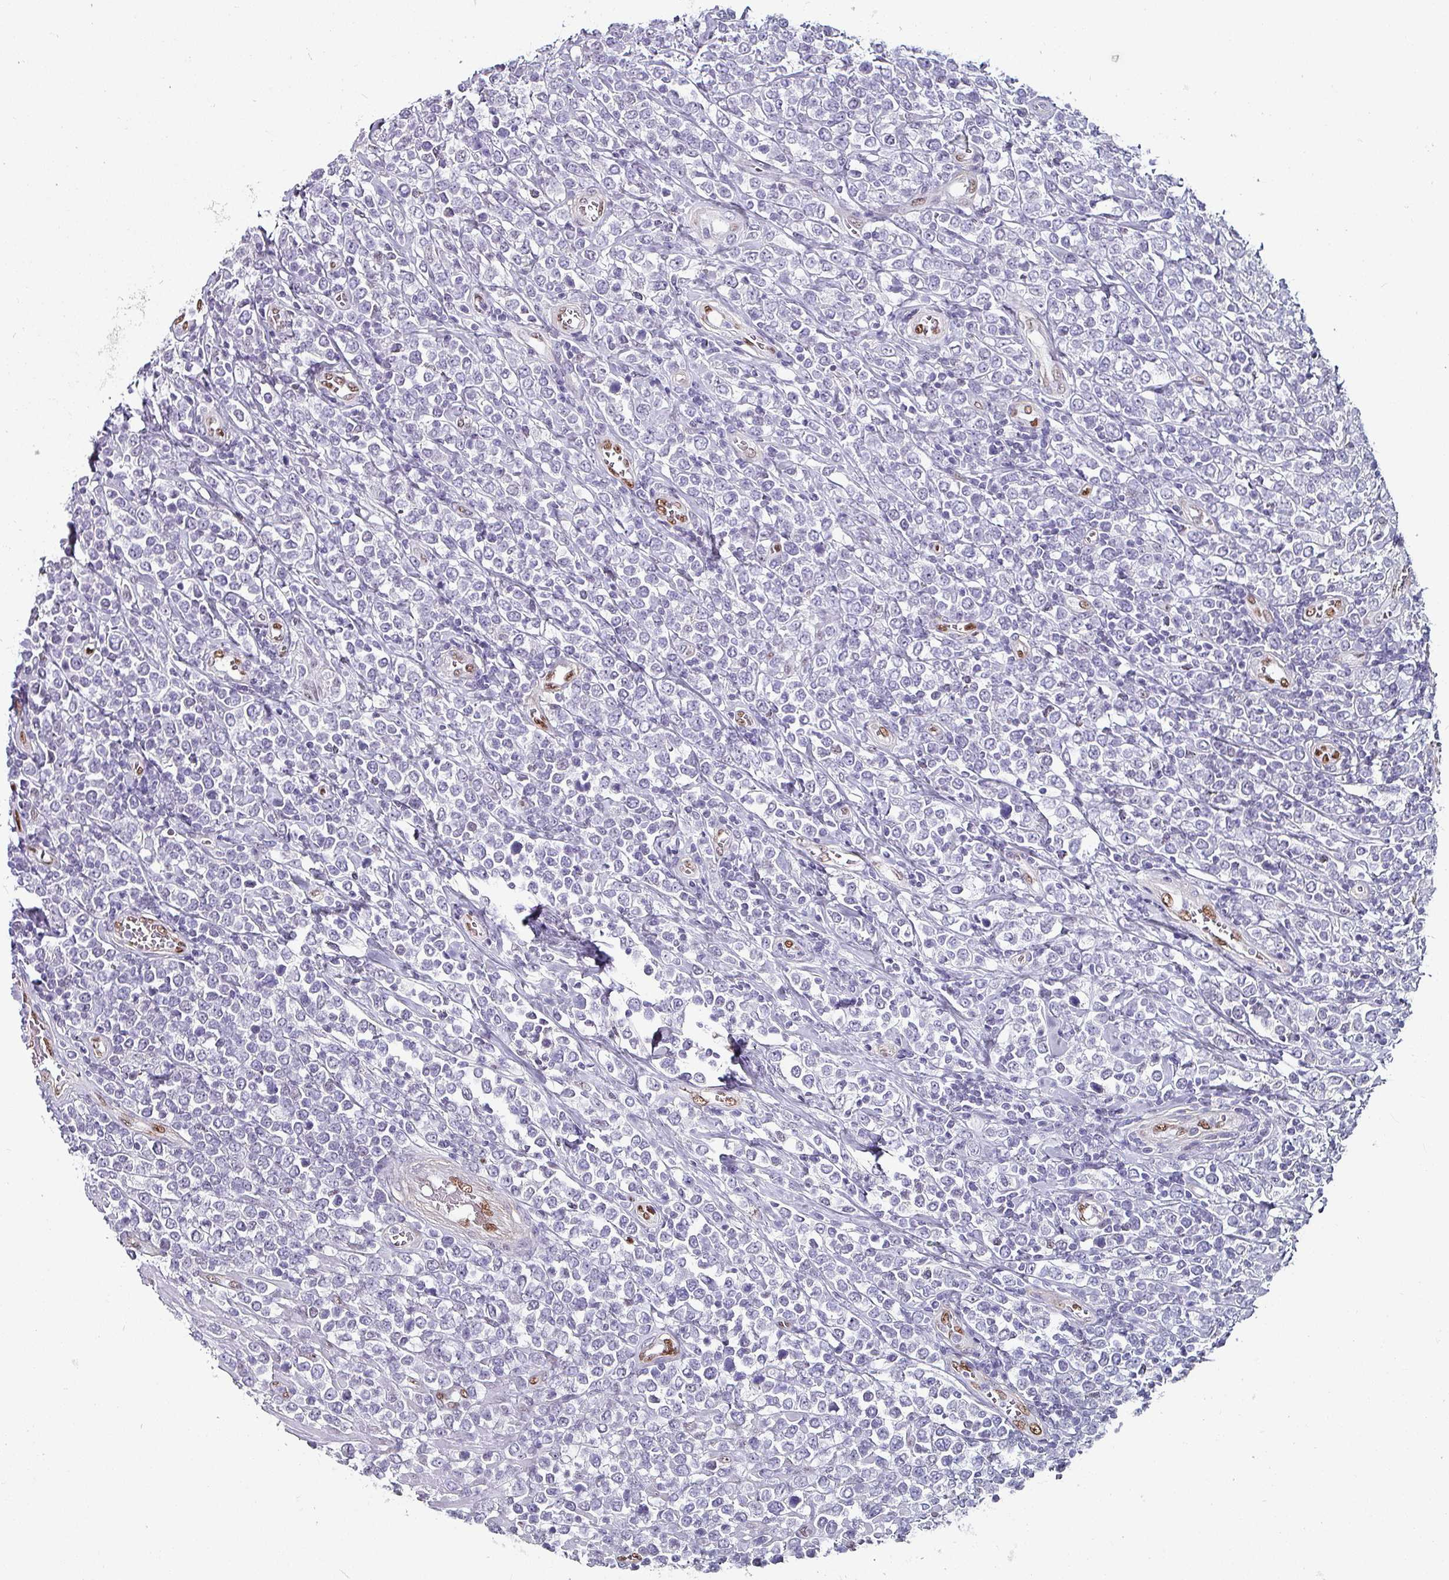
{"staining": {"intensity": "negative", "quantity": "none", "location": "none"}, "tissue": "lymphoma", "cell_type": "Tumor cells", "image_type": "cancer", "snomed": [{"axis": "morphology", "description": "Malignant lymphoma, non-Hodgkin's type, High grade"}, {"axis": "topography", "description": "Soft tissue"}], "caption": "Tumor cells show no significant positivity in malignant lymphoma, non-Hodgkin's type (high-grade). (Immunohistochemistry (ihc), brightfield microscopy, high magnification).", "gene": "ZNF816-ZNF321P", "patient": {"sex": "female", "age": 56}}